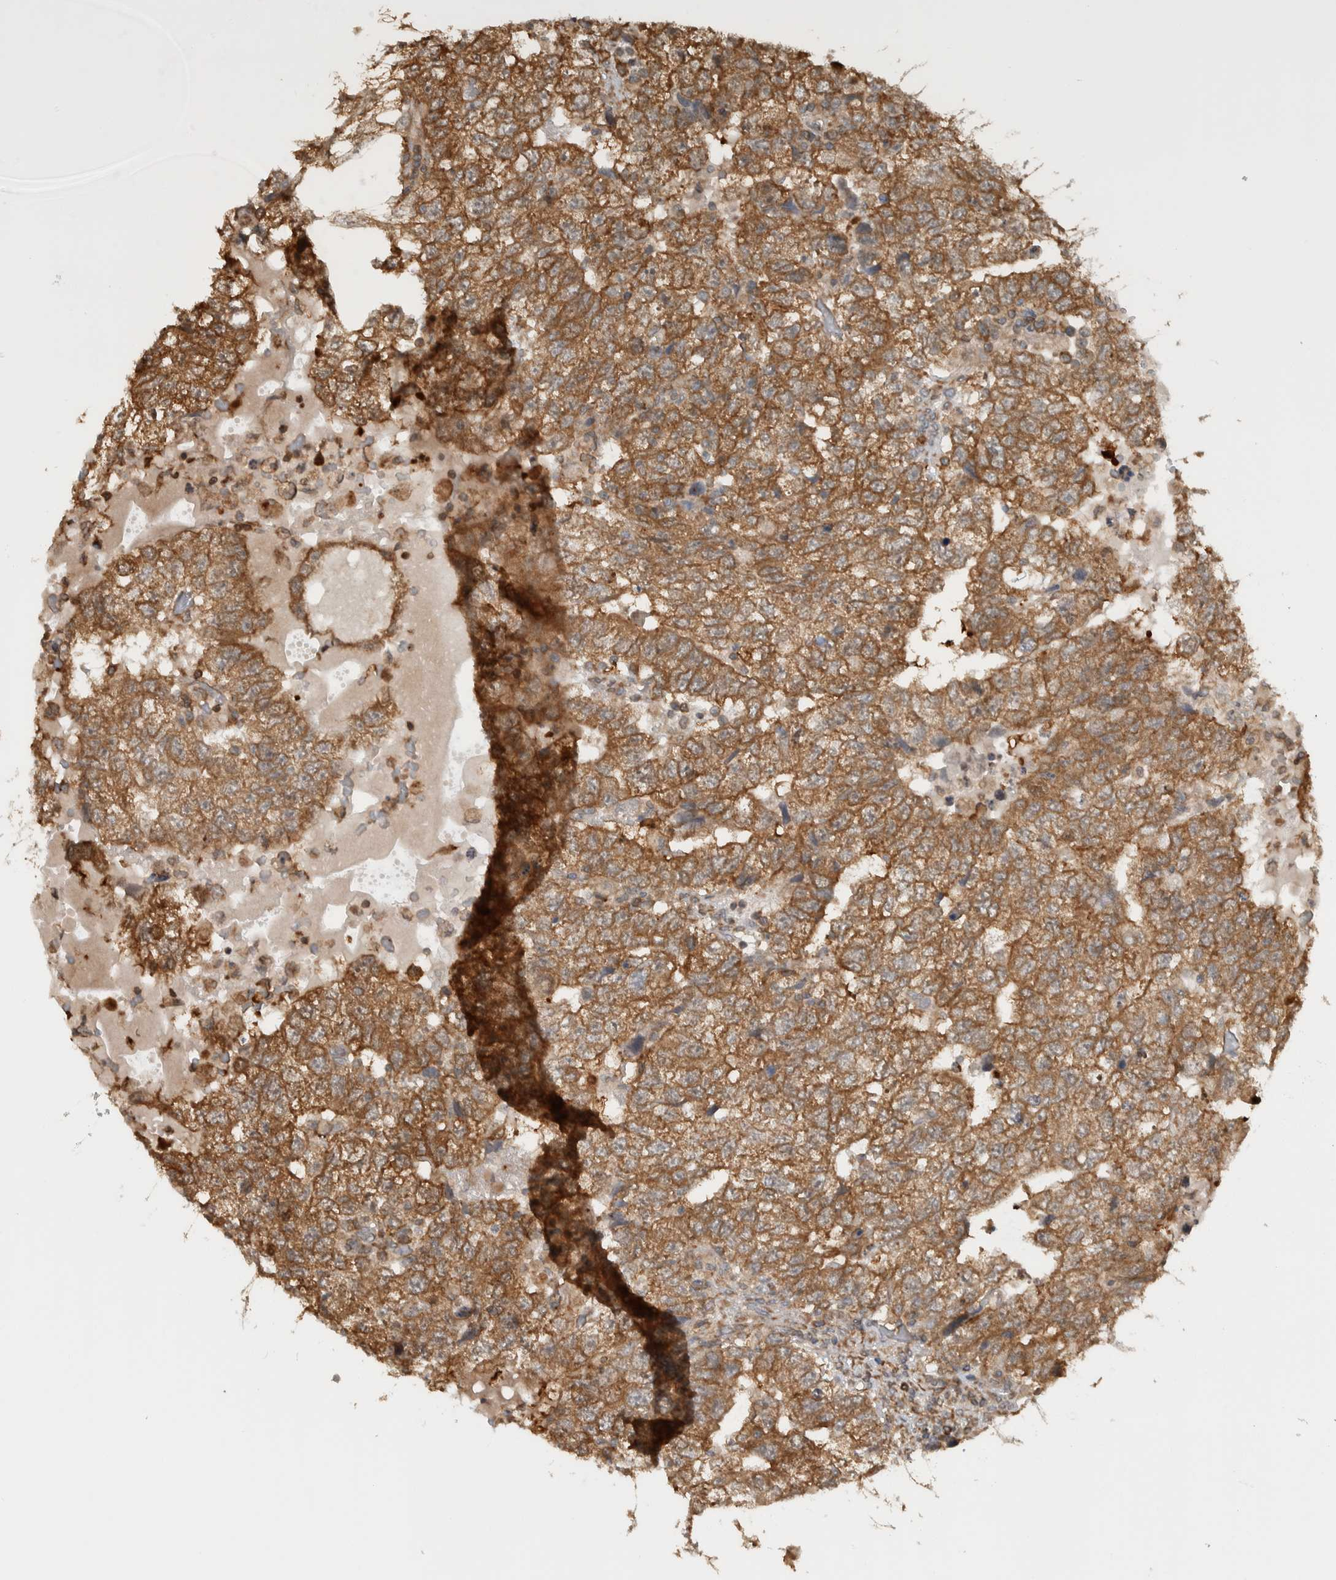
{"staining": {"intensity": "moderate", "quantity": ">75%", "location": "cytoplasmic/membranous"}, "tissue": "testis cancer", "cell_type": "Tumor cells", "image_type": "cancer", "snomed": [{"axis": "morphology", "description": "Carcinoma, Embryonal, NOS"}, {"axis": "topography", "description": "Testis"}], "caption": "Testis embryonal carcinoma was stained to show a protein in brown. There is medium levels of moderate cytoplasmic/membranous expression in approximately >75% of tumor cells.", "gene": "CNTROB", "patient": {"sex": "male", "age": 36}}